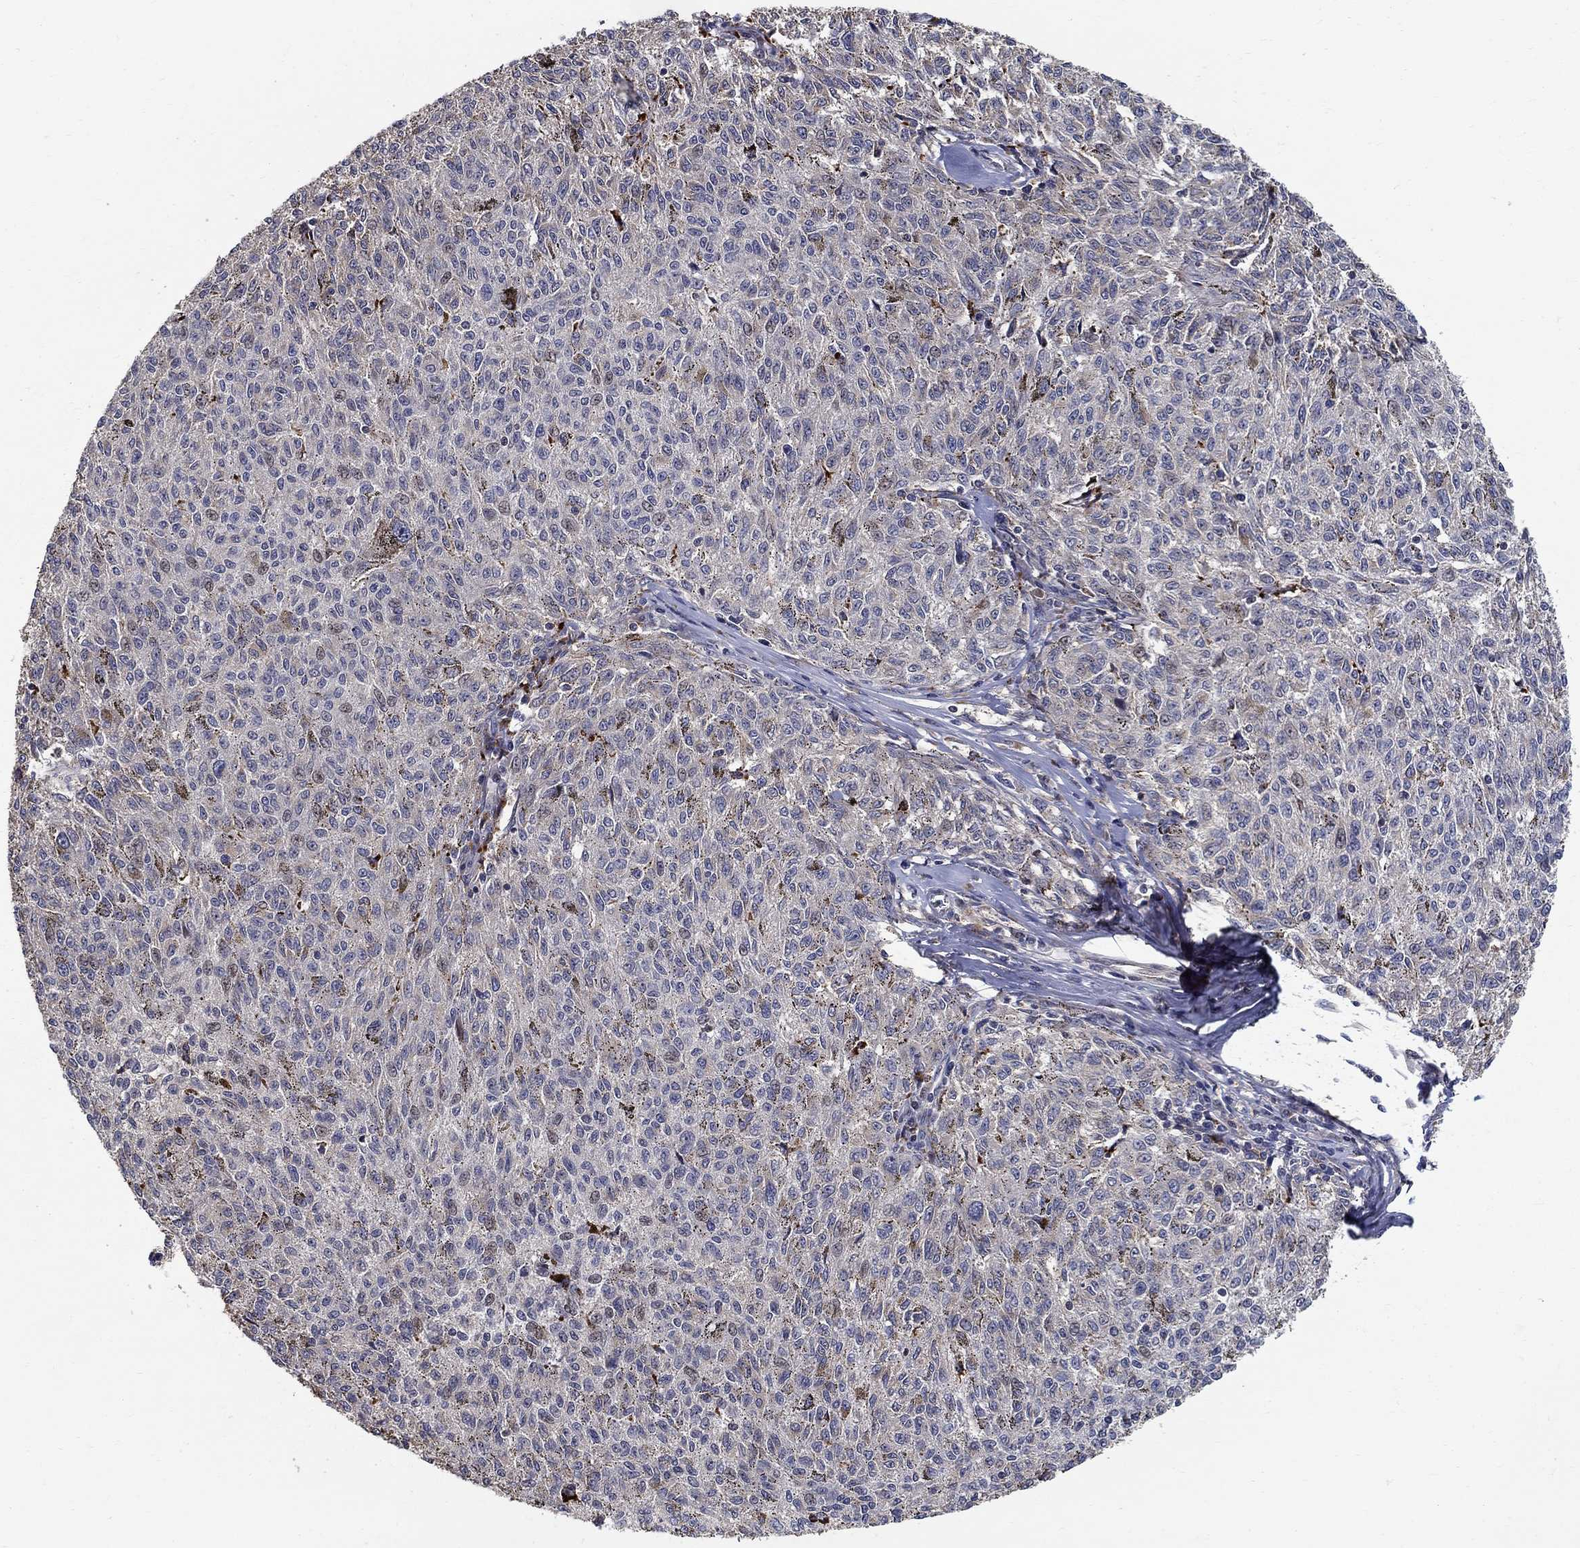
{"staining": {"intensity": "negative", "quantity": "none", "location": "none"}, "tissue": "melanoma", "cell_type": "Tumor cells", "image_type": "cancer", "snomed": [{"axis": "morphology", "description": "Malignant melanoma, NOS"}, {"axis": "topography", "description": "Skin"}], "caption": "The immunohistochemistry (IHC) micrograph has no significant staining in tumor cells of melanoma tissue.", "gene": "ZNF594", "patient": {"sex": "female", "age": 72}}